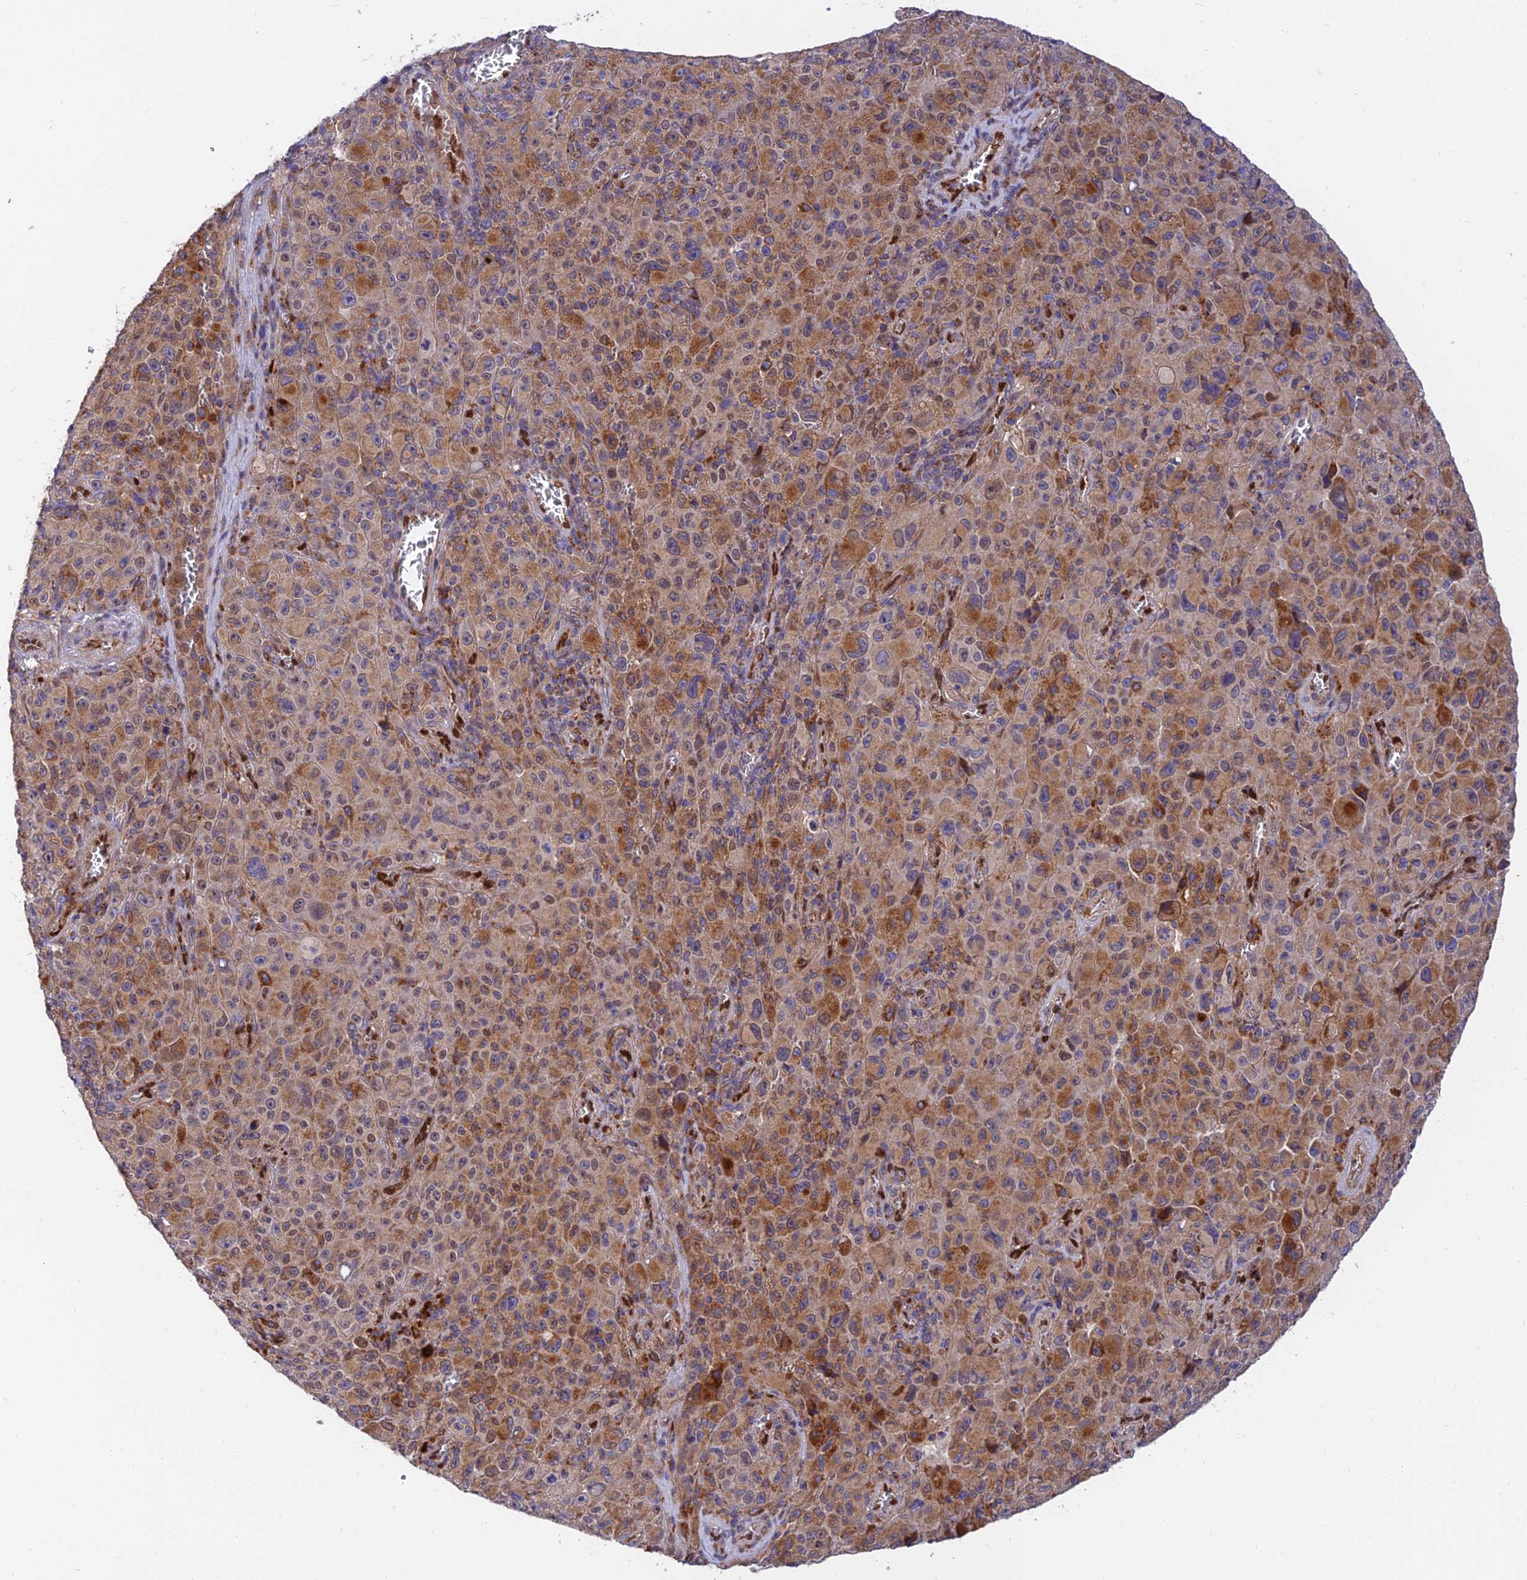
{"staining": {"intensity": "moderate", "quantity": ">75%", "location": "cytoplasmic/membranous"}, "tissue": "melanoma", "cell_type": "Tumor cells", "image_type": "cancer", "snomed": [{"axis": "morphology", "description": "Malignant melanoma, NOS"}, {"axis": "topography", "description": "Skin"}], "caption": "Malignant melanoma stained with a brown dye demonstrates moderate cytoplasmic/membranous positive expression in approximately >75% of tumor cells.", "gene": "PODNL1", "patient": {"sex": "female", "age": 82}}